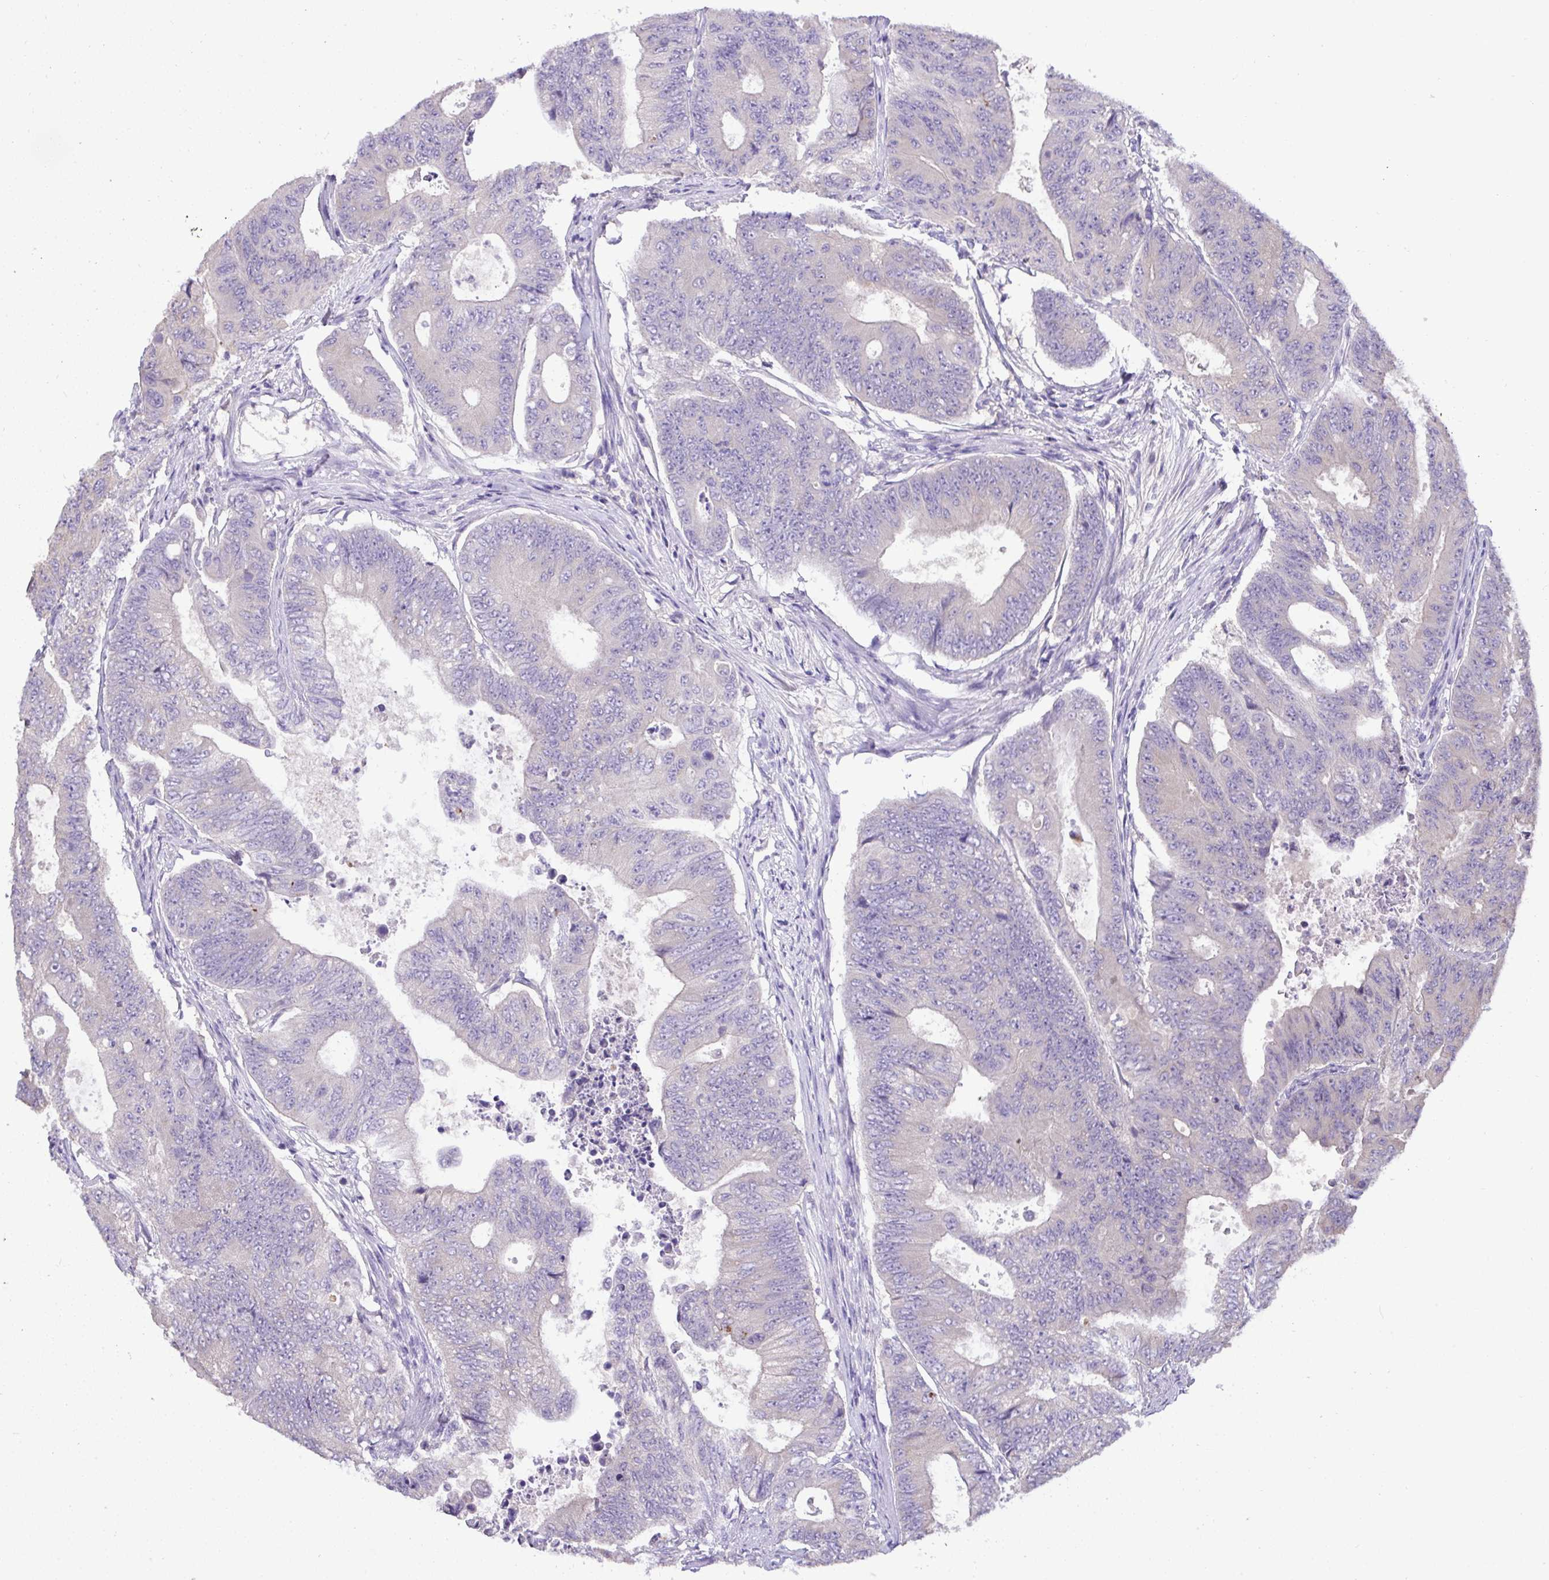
{"staining": {"intensity": "weak", "quantity": "<25%", "location": "cytoplasmic/membranous"}, "tissue": "colorectal cancer", "cell_type": "Tumor cells", "image_type": "cancer", "snomed": [{"axis": "morphology", "description": "Adenocarcinoma, NOS"}, {"axis": "topography", "description": "Colon"}], "caption": "This photomicrograph is of colorectal cancer (adenocarcinoma) stained with immunohistochemistry to label a protein in brown with the nuclei are counter-stained blue. There is no positivity in tumor cells.", "gene": "ST8SIA2", "patient": {"sex": "female", "age": 48}}